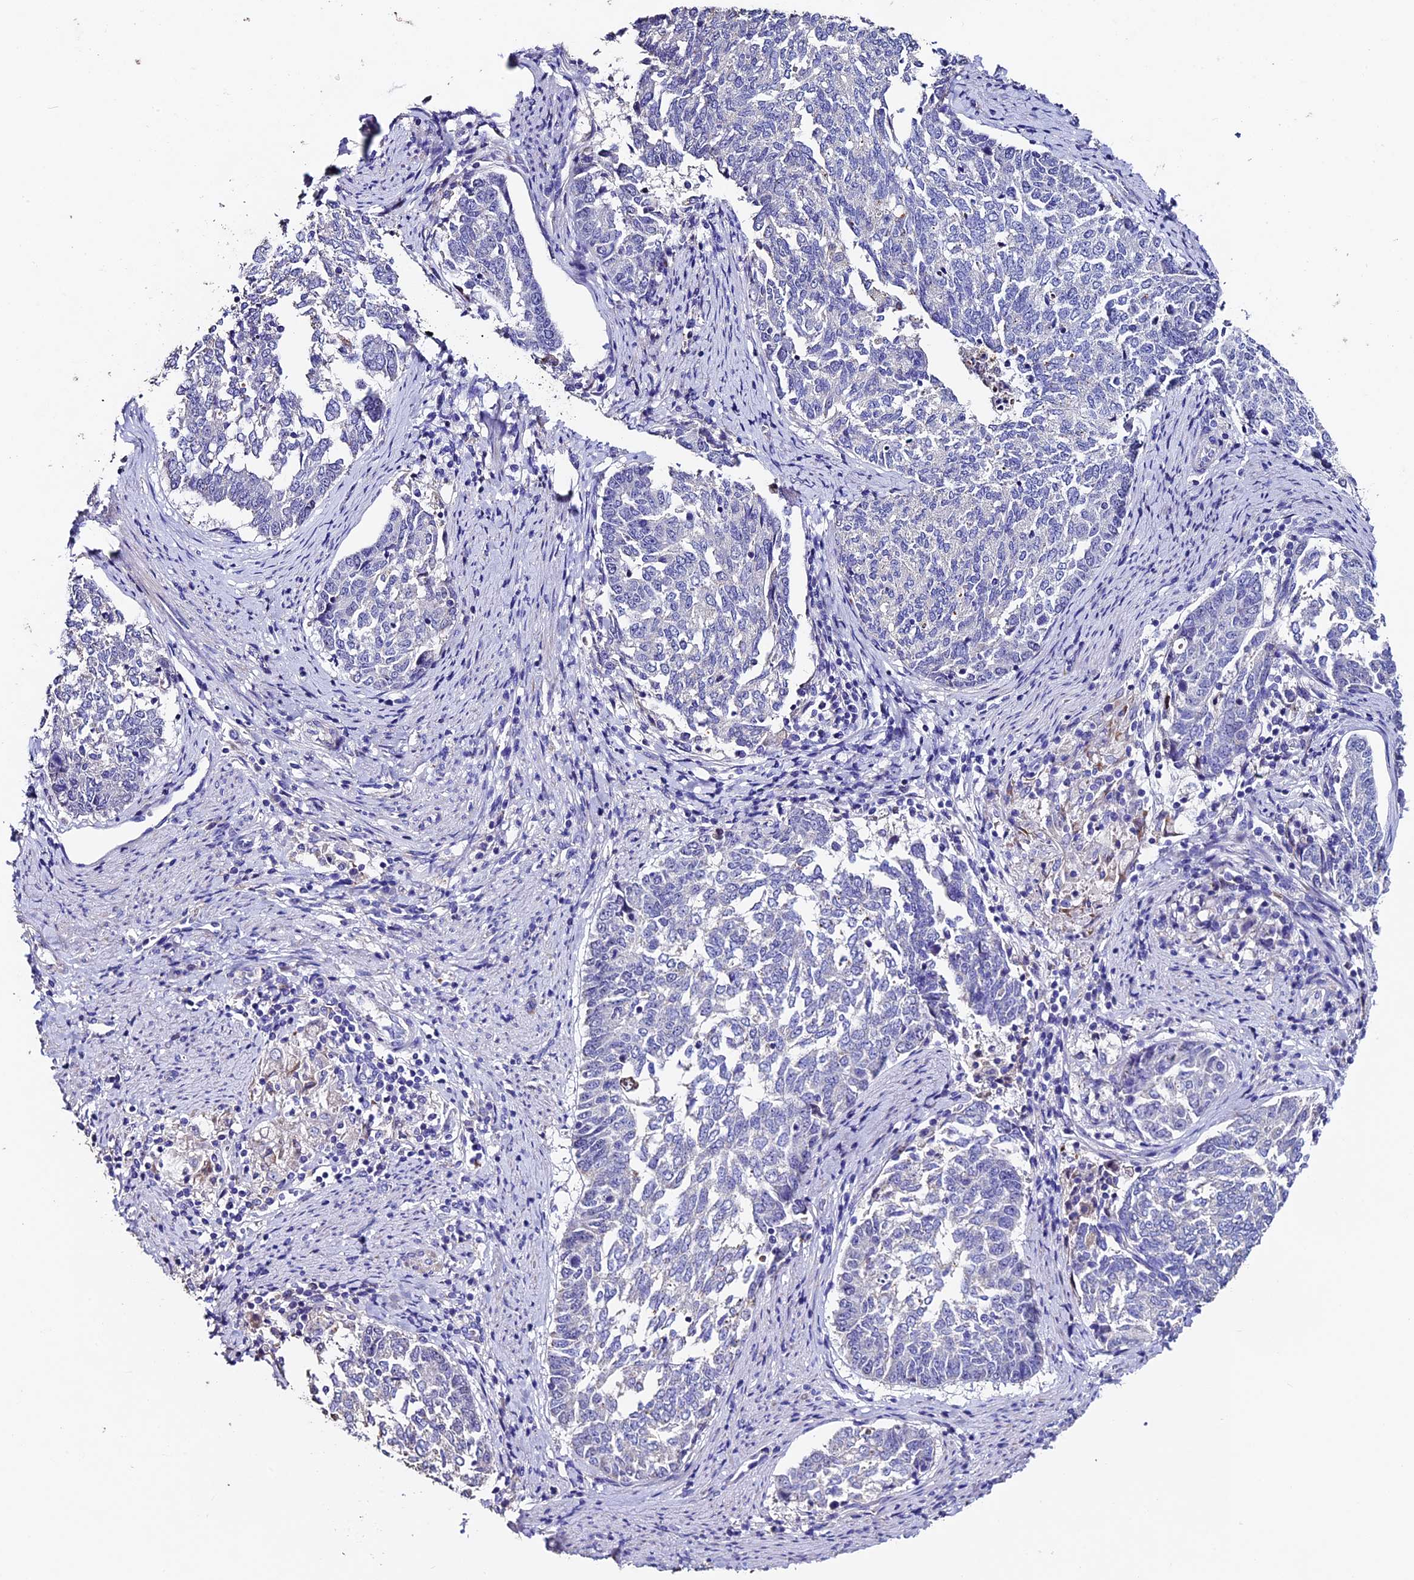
{"staining": {"intensity": "negative", "quantity": "none", "location": "none"}, "tissue": "endometrial cancer", "cell_type": "Tumor cells", "image_type": "cancer", "snomed": [{"axis": "morphology", "description": "Adenocarcinoma, NOS"}, {"axis": "topography", "description": "Endometrium"}], "caption": "Tumor cells are negative for brown protein staining in adenocarcinoma (endometrial). (DAB IHC, high magnification).", "gene": "FBXW9", "patient": {"sex": "female", "age": 80}}